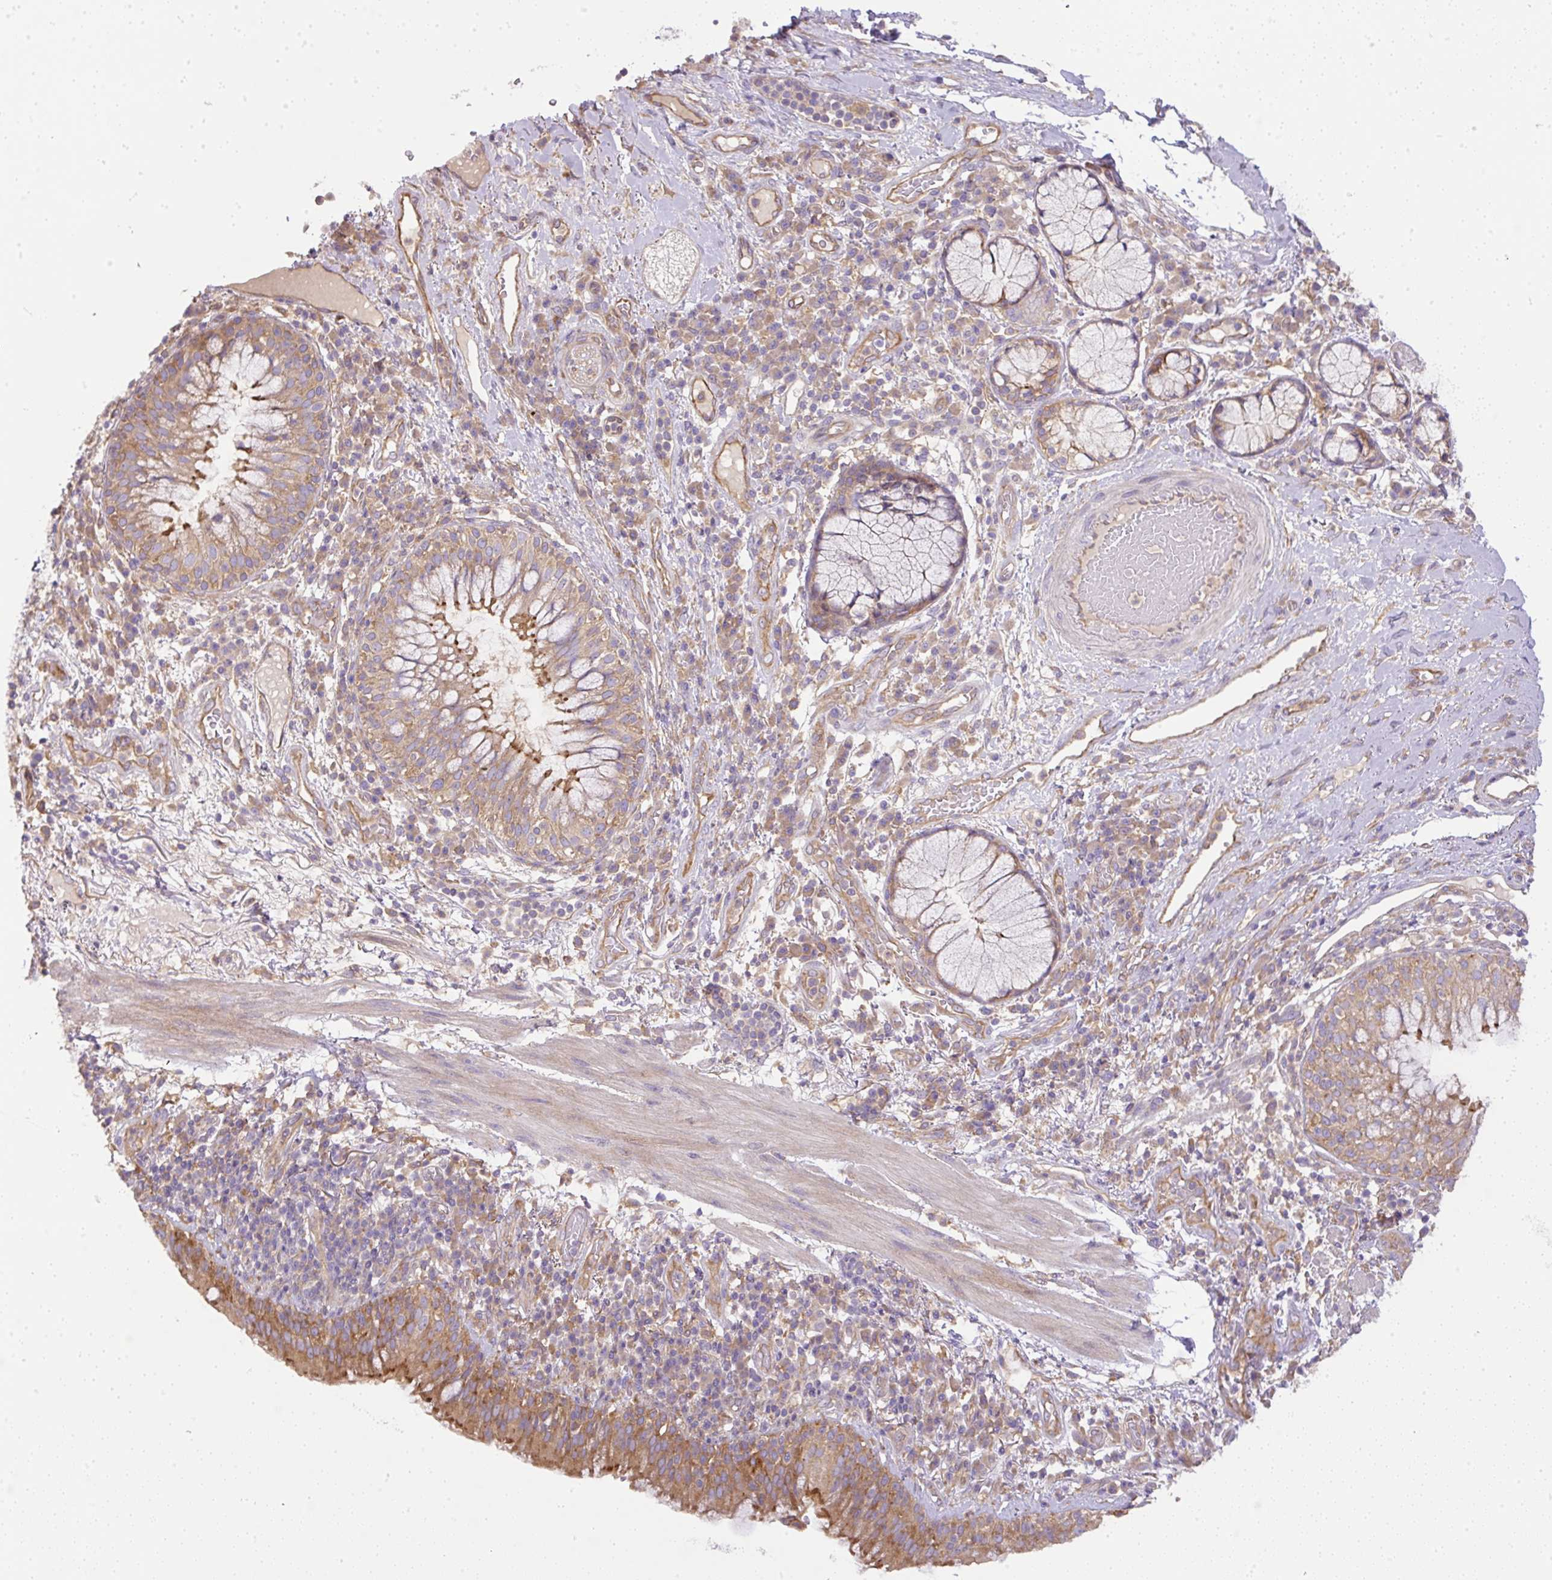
{"staining": {"intensity": "moderate", "quantity": ">75%", "location": "cytoplasmic/membranous"}, "tissue": "bronchus", "cell_type": "Respiratory epithelial cells", "image_type": "normal", "snomed": [{"axis": "morphology", "description": "Normal tissue, NOS"}, {"axis": "topography", "description": "Cartilage tissue"}, {"axis": "topography", "description": "Bronchus"}], "caption": "Moderate cytoplasmic/membranous expression is seen in approximately >75% of respiratory epithelial cells in normal bronchus.", "gene": "DAPK1", "patient": {"sex": "male", "age": 56}}